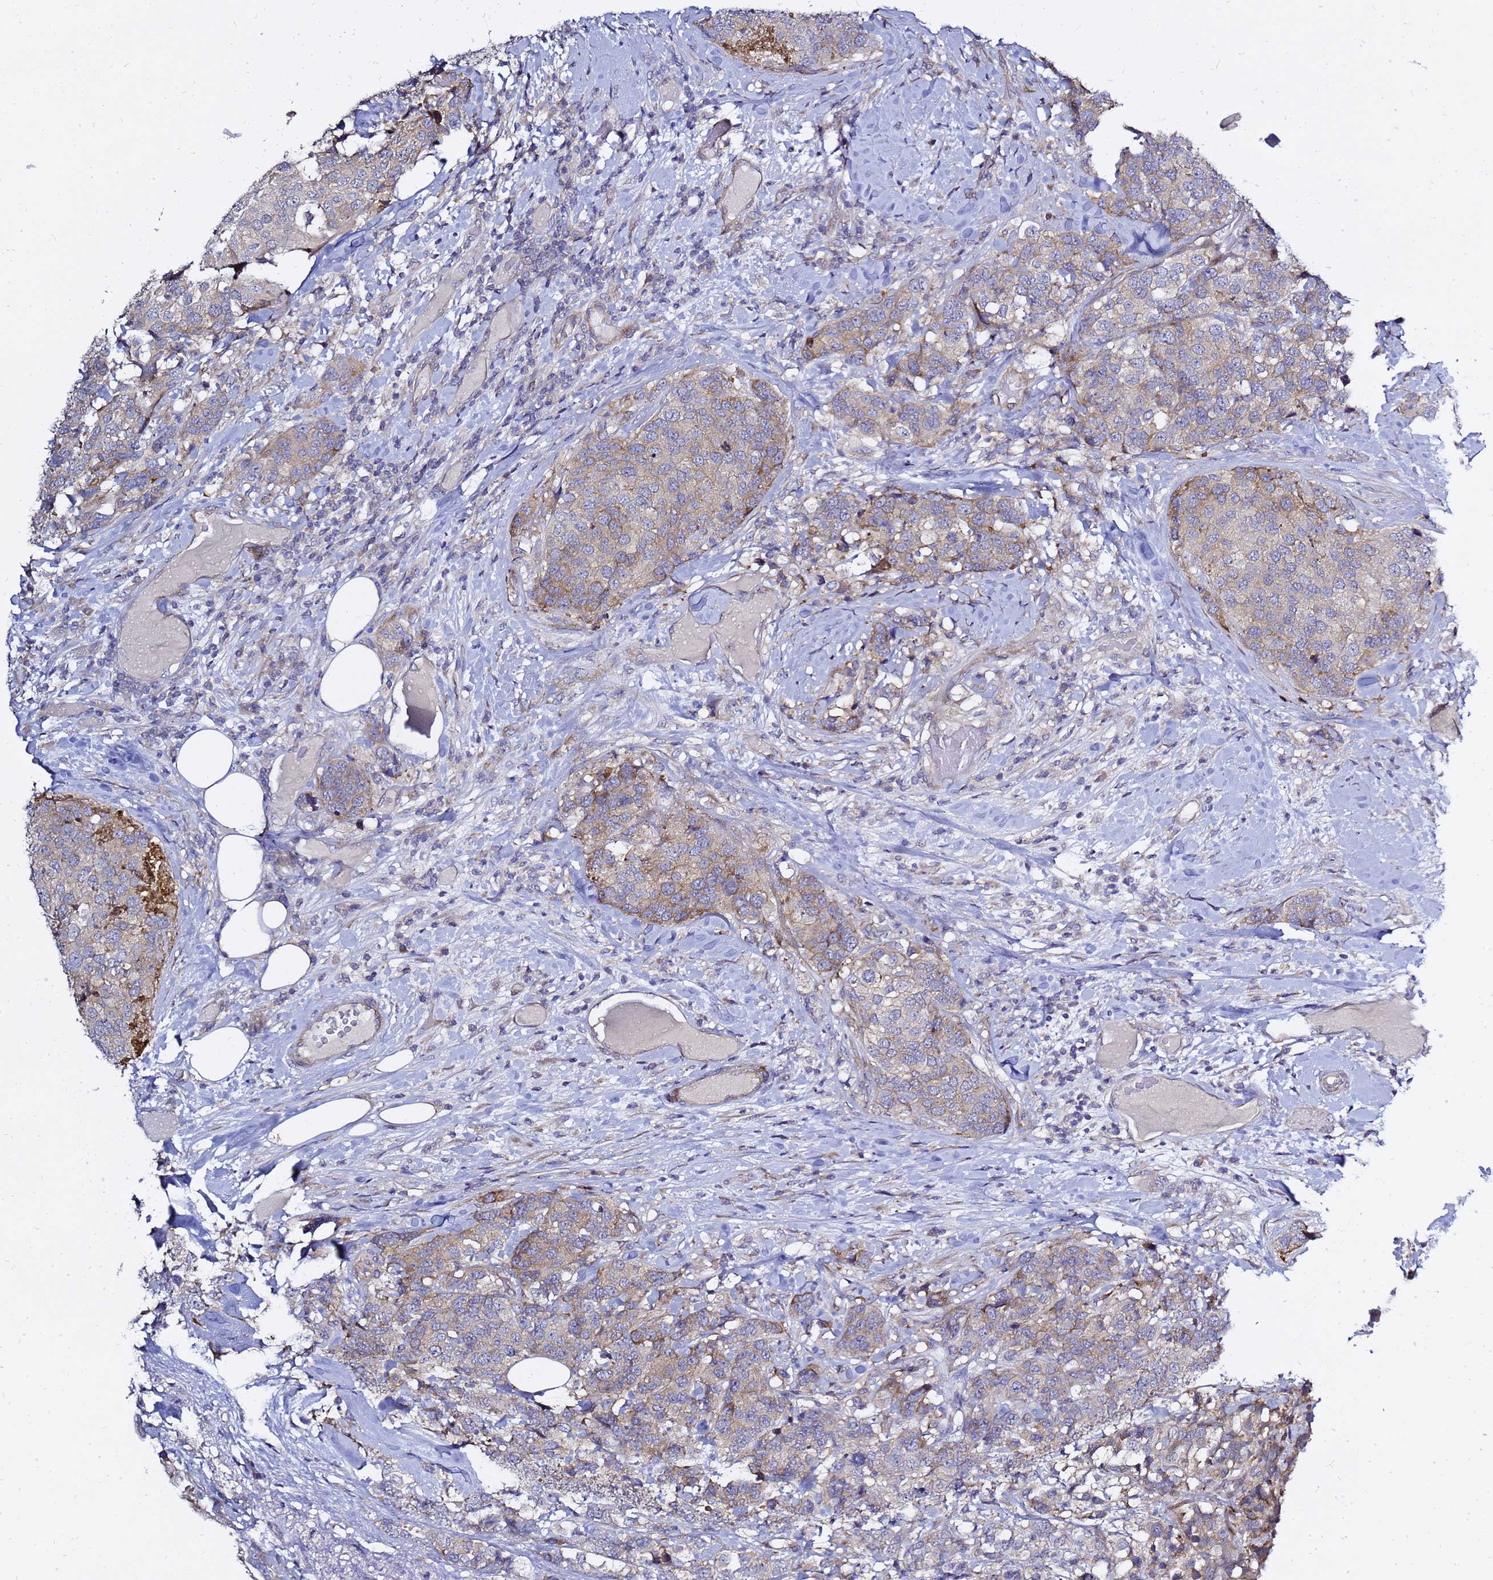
{"staining": {"intensity": "moderate", "quantity": "<25%", "location": "cytoplasmic/membranous"}, "tissue": "breast cancer", "cell_type": "Tumor cells", "image_type": "cancer", "snomed": [{"axis": "morphology", "description": "Lobular carcinoma"}, {"axis": "topography", "description": "Breast"}], "caption": "A photomicrograph showing moderate cytoplasmic/membranous staining in about <25% of tumor cells in lobular carcinoma (breast), as visualized by brown immunohistochemical staining.", "gene": "MON1B", "patient": {"sex": "female", "age": 59}}